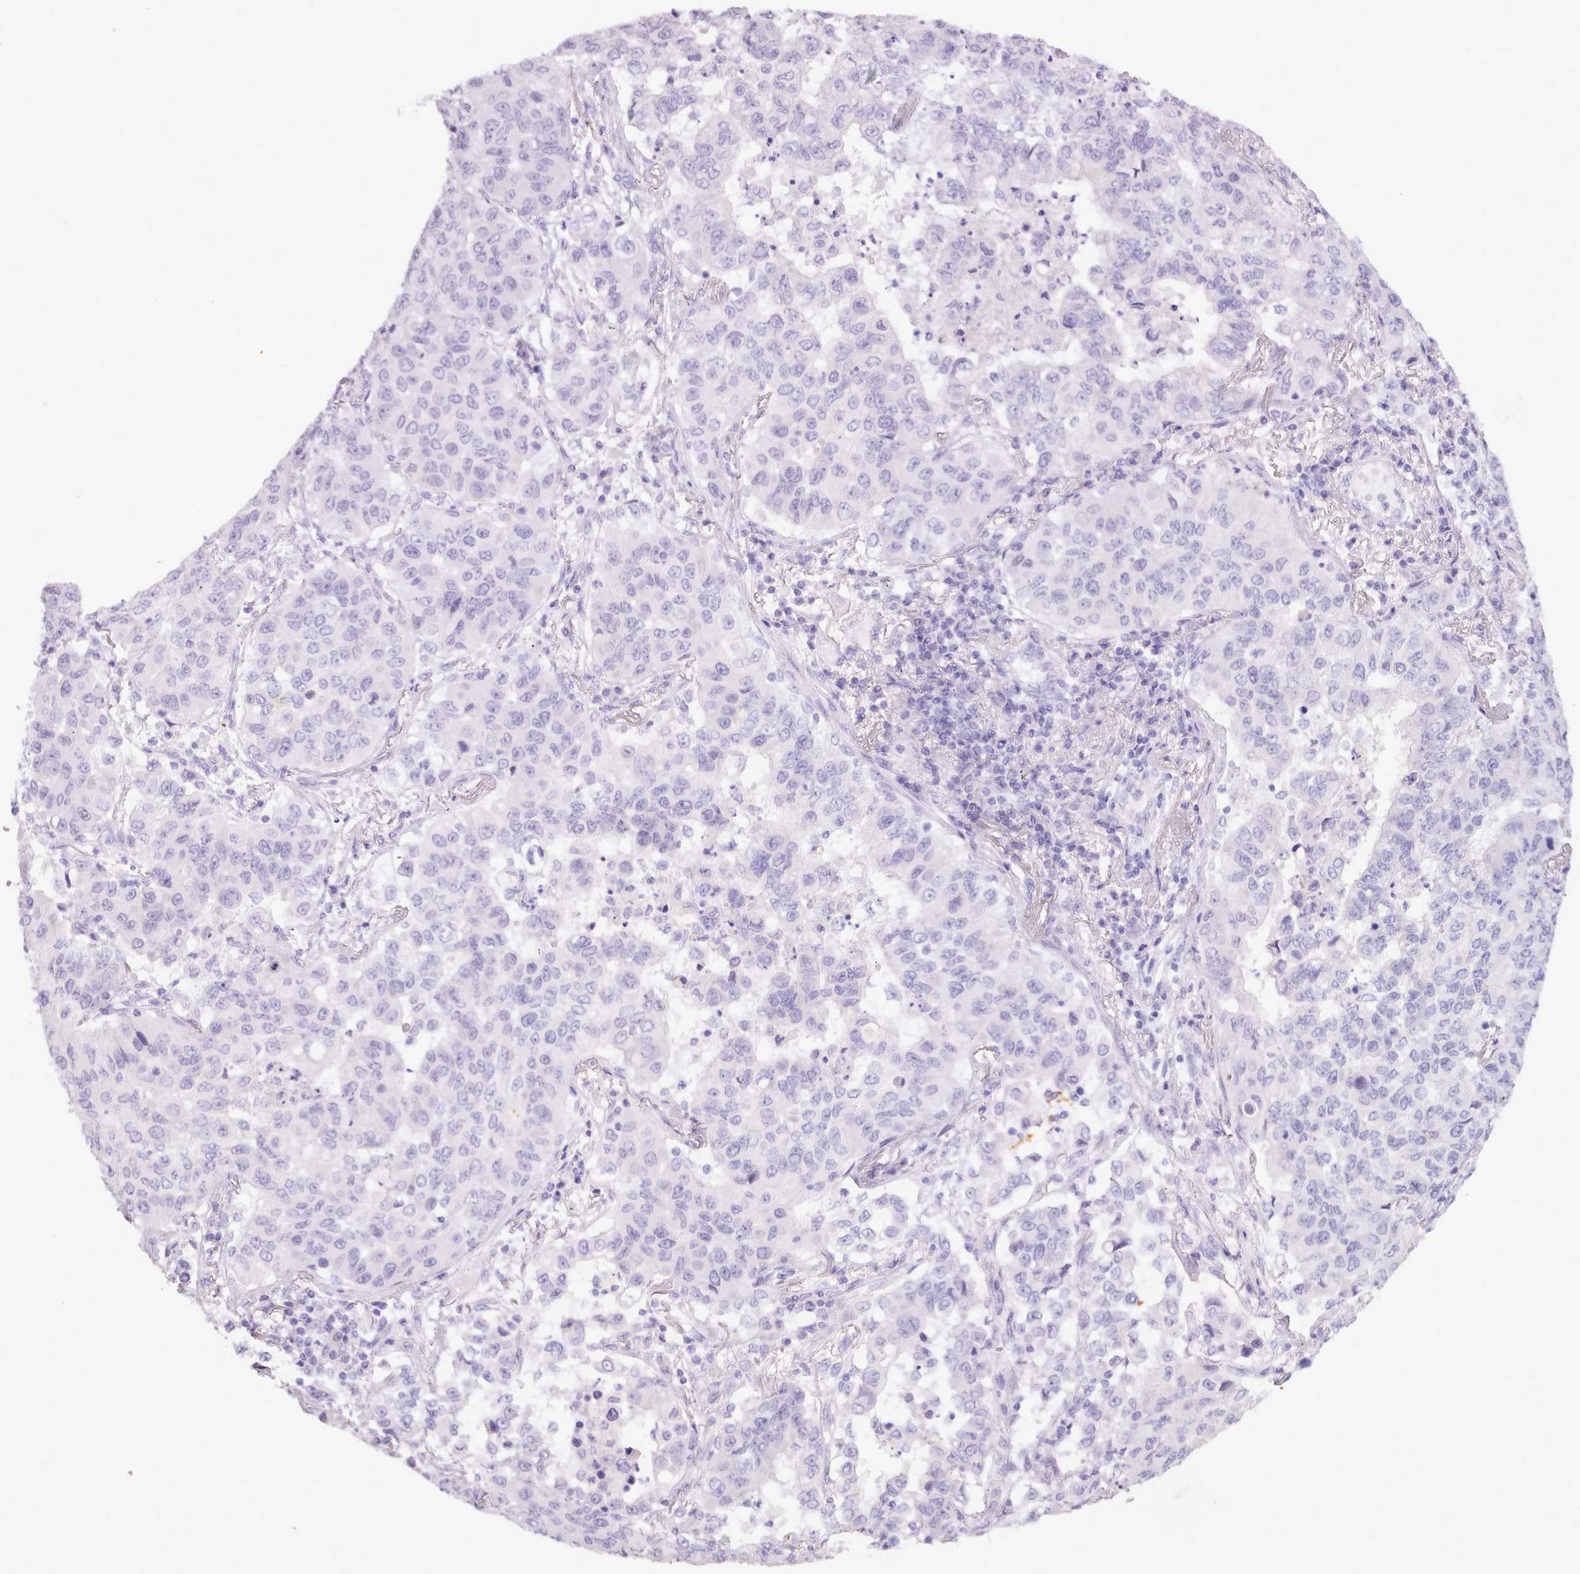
{"staining": {"intensity": "negative", "quantity": "none", "location": "none"}, "tissue": "lung cancer", "cell_type": "Tumor cells", "image_type": "cancer", "snomed": [{"axis": "morphology", "description": "Squamous cell carcinoma, NOS"}, {"axis": "topography", "description": "Lung"}], "caption": "High power microscopy photomicrograph of an immunohistochemistry (IHC) micrograph of lung cancer (squamous cell carcinoma), revealing no significant positivity in tumor cells.", "gene": "BDKRB2", "patient": {"sex": "male", "age": 74}}